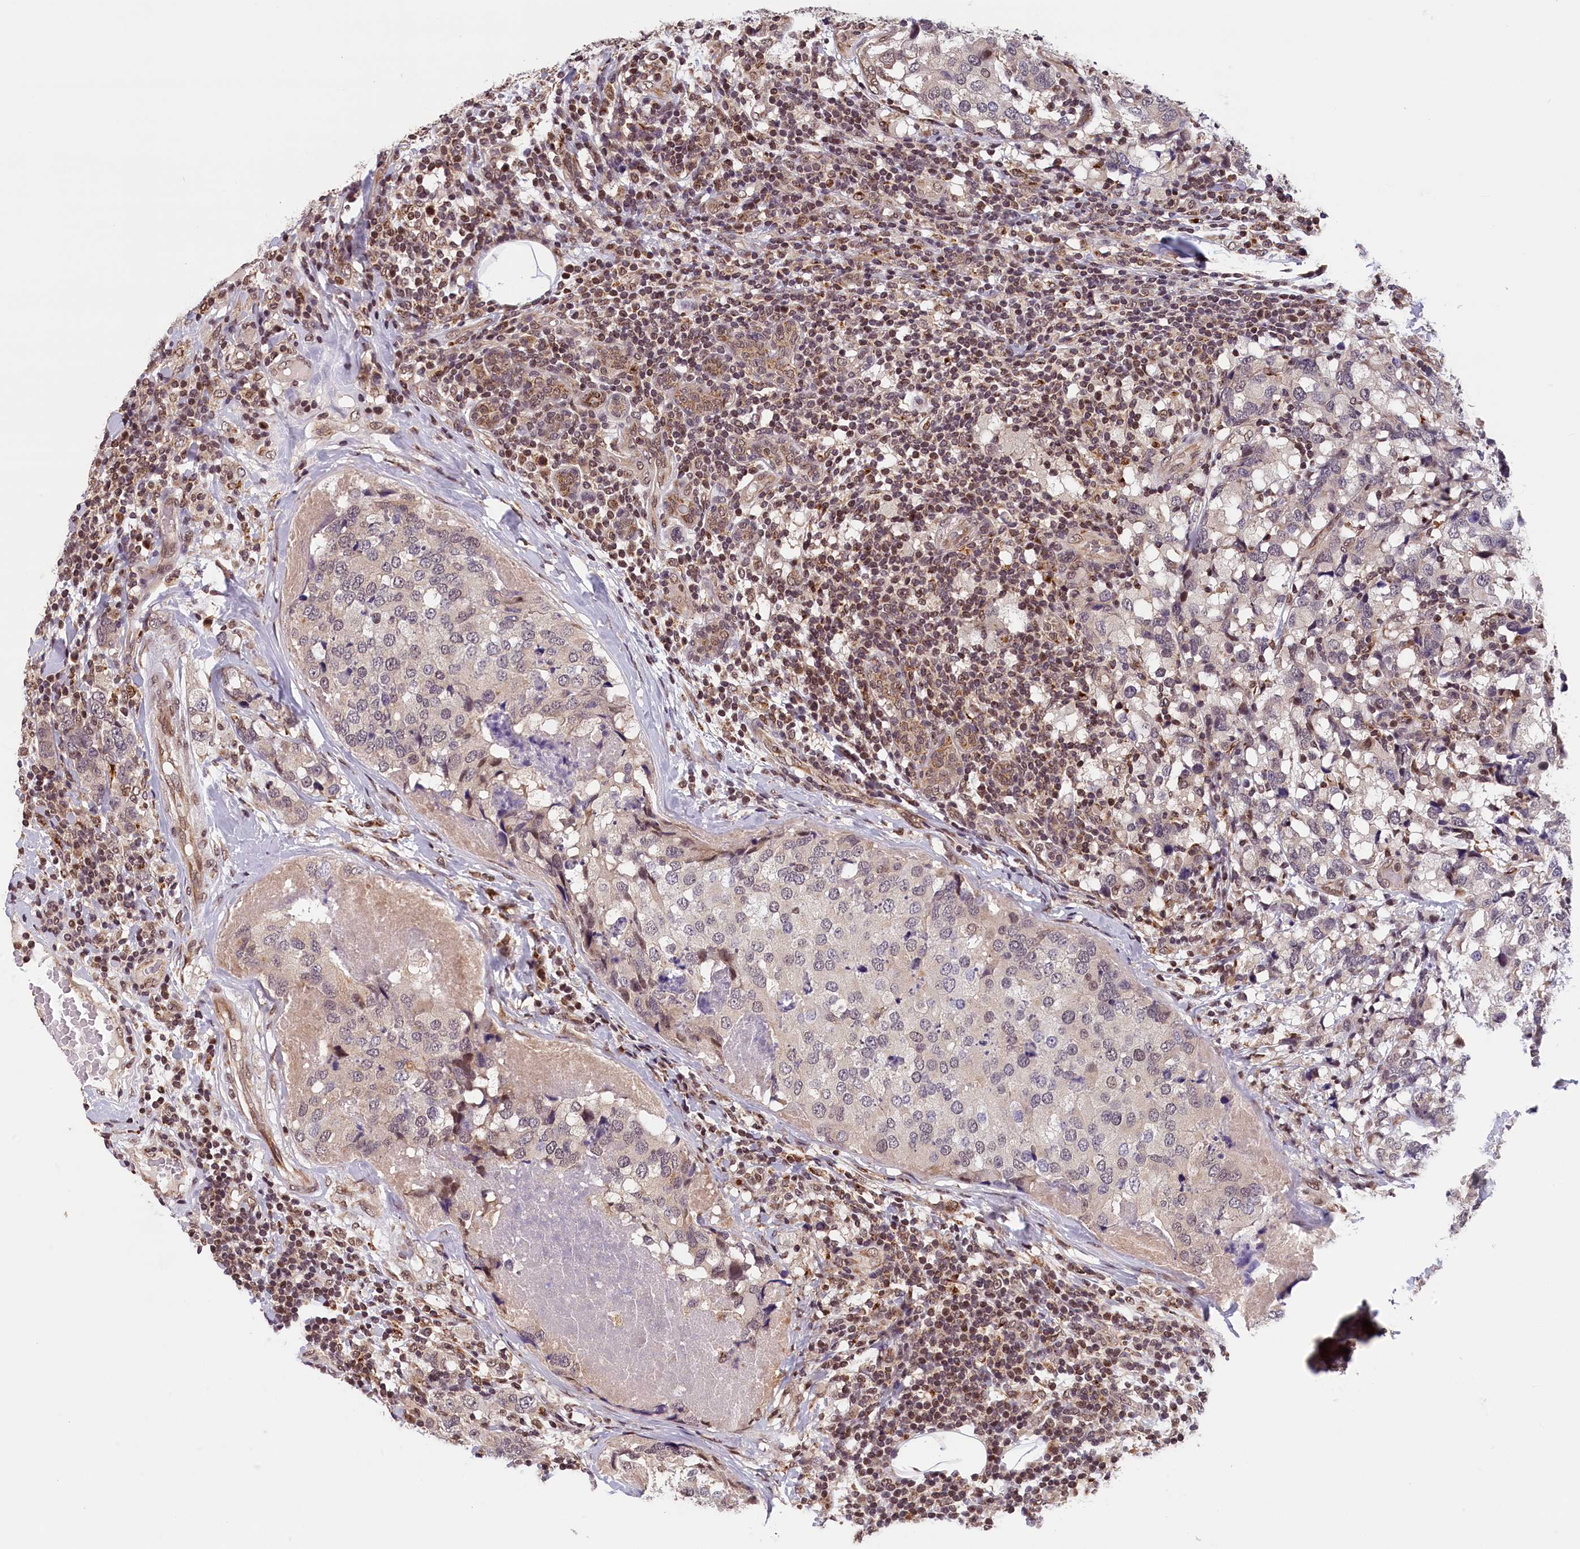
{"staining": {"intensity": "weak", "quantity": "<25%", "location": "cytoplasmic/membranous,nuclear"}, "tissue": "breast cancer", "cell_type": "Tumor cells", "image_type": "cancer", "snomed": [{"axis": "morphology", "description": "Lobular carcinoma"}, {"axis": "topography", "description": "Breast"}], "caption": "High magnification brightfield microscopy of breast cancer (lobular carcinoma) stained with DAB (brown) and counterstained with hematoxylin (blue): tumor cells show no significant expression. Nuclei are stained in blue.", "gene": "KCNK6", "patient": {"sex": "female", "age": 59}}